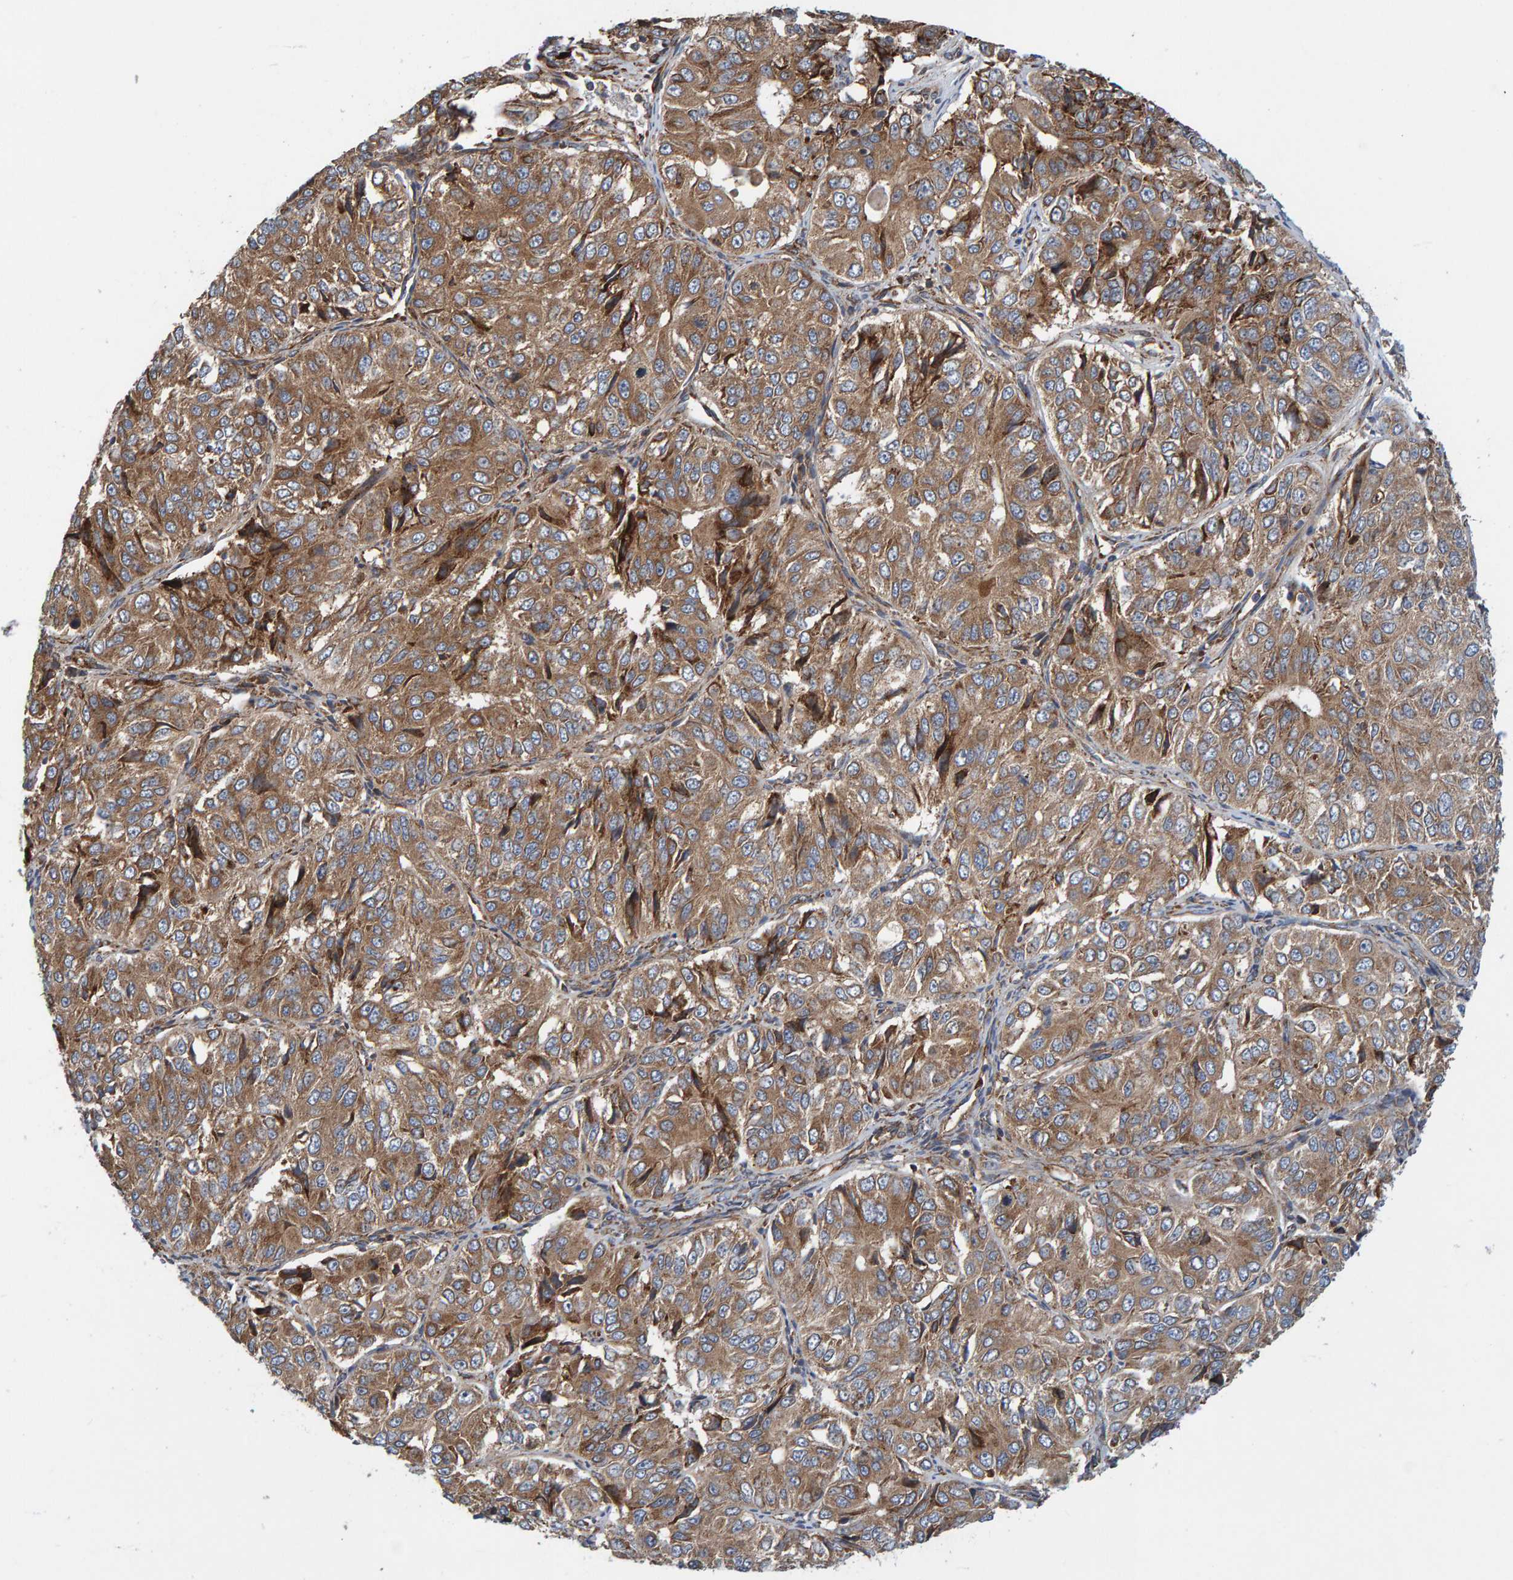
{"staining": {"intensity": "moderate", "quantity": ">75%", "location": "cytoplasmic/membranous"}, "tissue": "ovarian cancer", "cell_type": "Tumor cells", "image_type": "cancer", "snomed": [{"axis": "morphology", "description": "Carcinoma, endometroid"}, {"axis": "topography", "description": "Ovary"}], "caption": "Tumor cells show medium levels of moderate cytoplasmic/membranous positivity in about >75% of cells in human ovarian cancer (endometroid carcinoma). (Brightfield microscopy of DAB IHC at high magnification).", "gene": "KIAA0753", "patient": {"sex": "female", "age": 51}}